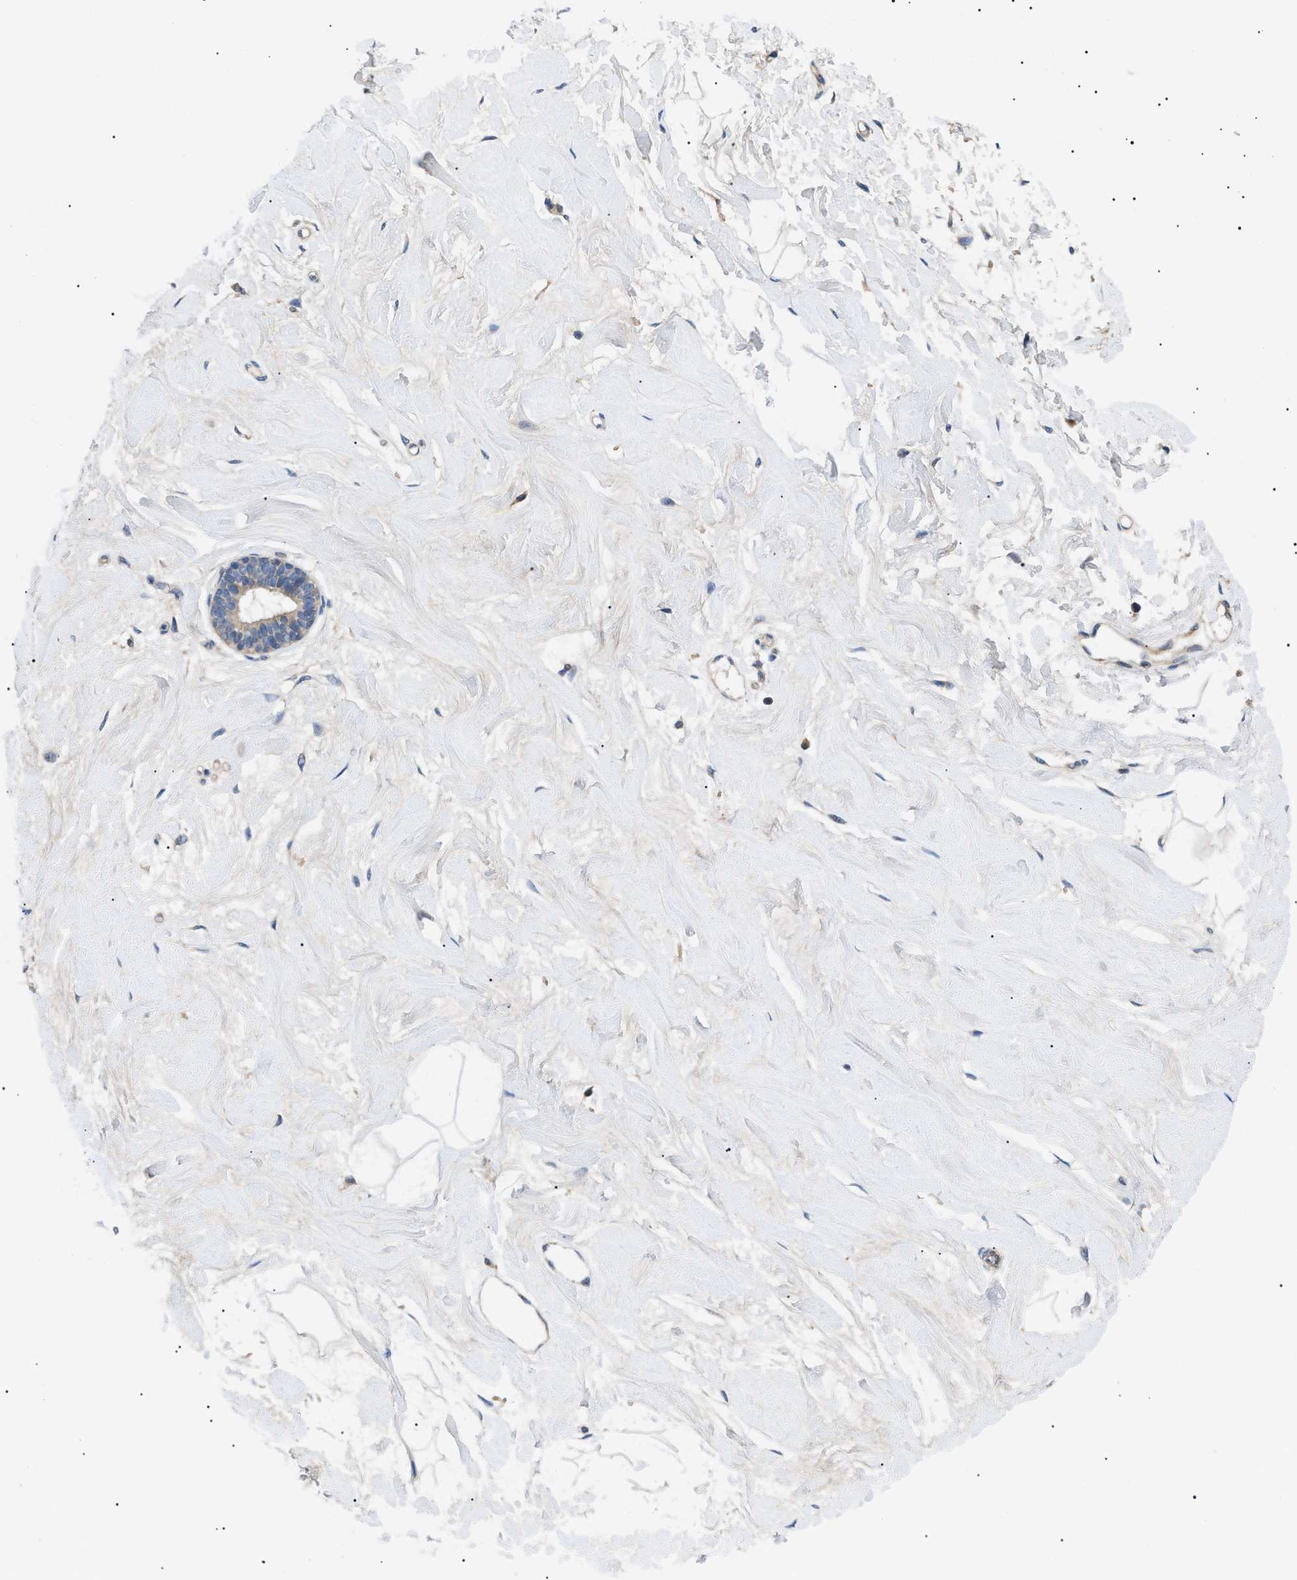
{"staining": {"intensity": "negative", "quantity": "none", "location": "none"}, "tissue": "breast", "cell_type": "Adipocytes", "image_type": "normal", "snomed": [{"axis": "morphology", "description": "Normal tissue, NOS"}, {"axis": "morphology", "description": "Lobular carcinoma"}, {"axis": "topography", "description": "Breast"}], "caption": "An IHC micrograph of unremarkable breast is shown. There is no staining in adipocytes of breast. (Immunohistochemistry (ihc), brightfield microscopy, high magnification).", "gene": "RIPK1", "patient": {"sex": "female", "age": 59}}